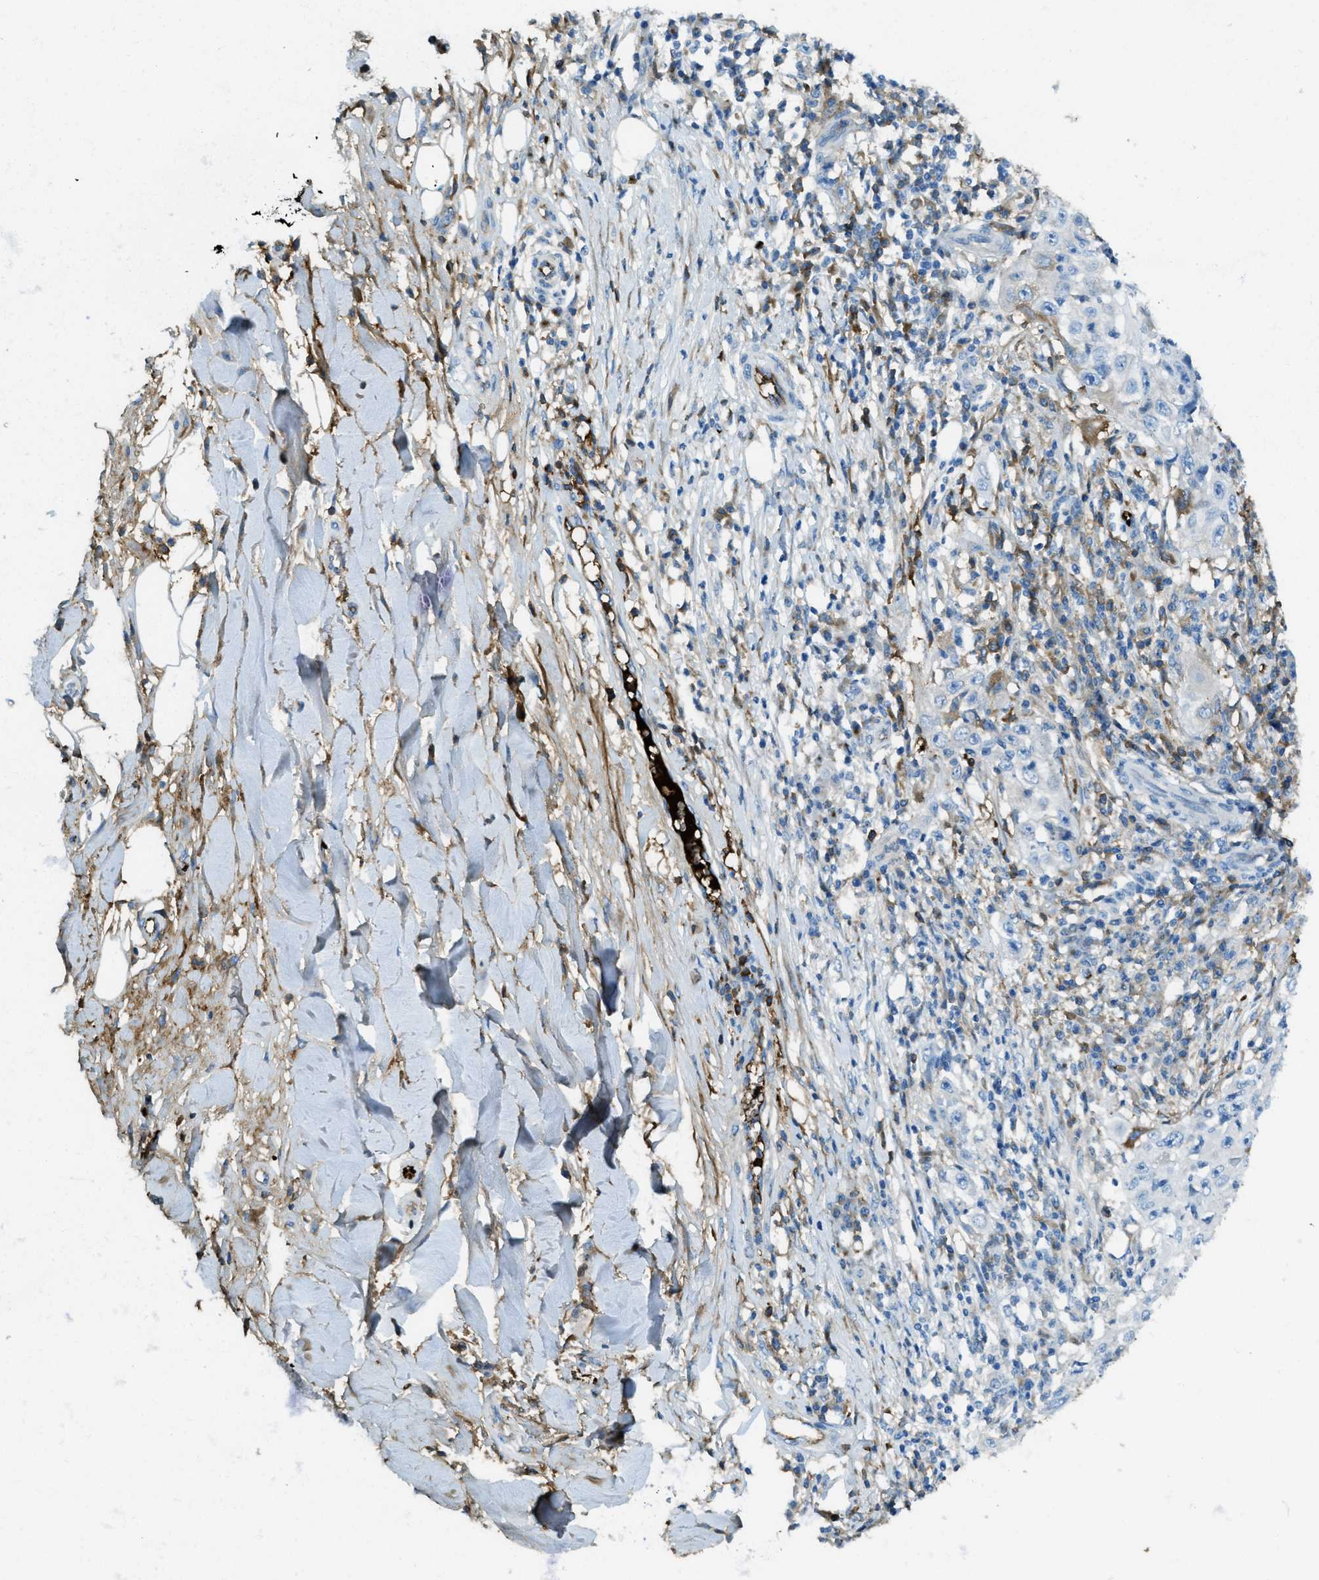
{"staining": {"intensity": "negative", "quantity": "none", "location": "none"}, "tissue": "skin cancer", "cell_type": "Tumor cells", "image_type": "cancer", "snomed": [{"axis": "morphology", "description": "Squamous cell carcinoma, NOS"}, {"axis": "topography", "description": "Skin"}], "caption": "This is an IHC photomicrograph of skin cancer. There is no positivity in tumor cells.", "gene": "TRIM59", "patient": {"sex": "male", "age": 86}}